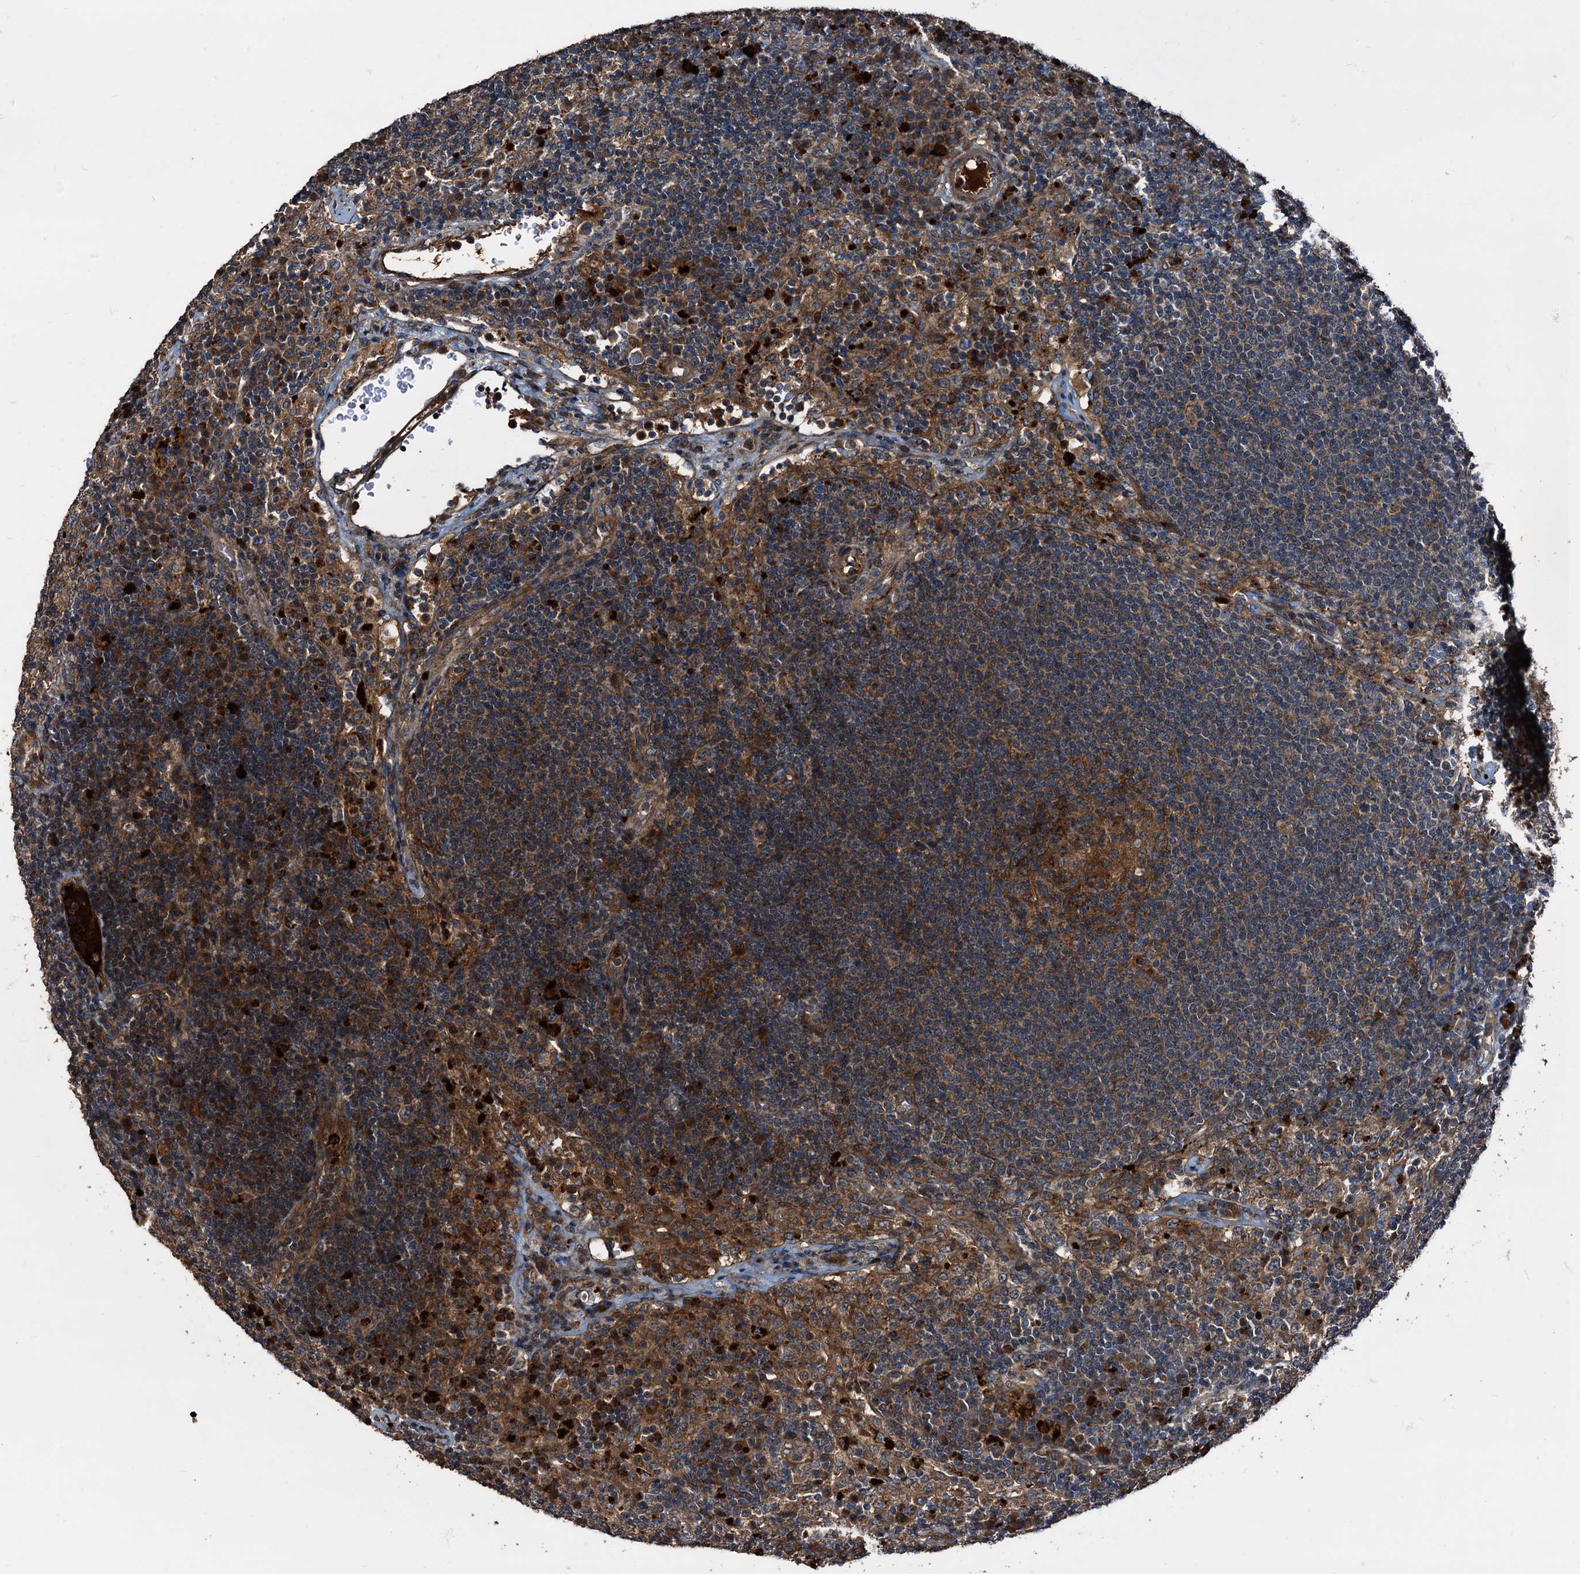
{"staining": {"intensity": "strong", "quantity": ">75%", "location": "cytoplasmic/membranous"}, "tissue": "lymph node", "cell_type": "Germinal center cells", "image_type": "normal", "snomed": [{"axis": "morphology", "description": "Normal tissue, NOS"}, {"axis": "topography", "description": "Lymph node"}], "caption": "An image of human lymph node stained for a protein displays strong cytoplasmic/membranous brown staining in germinal center cells. (Brightfield microscopy of DAB IHC at high magnification).", "gene": "PEX5", "patient": {"sex": "female", "age": 70}}